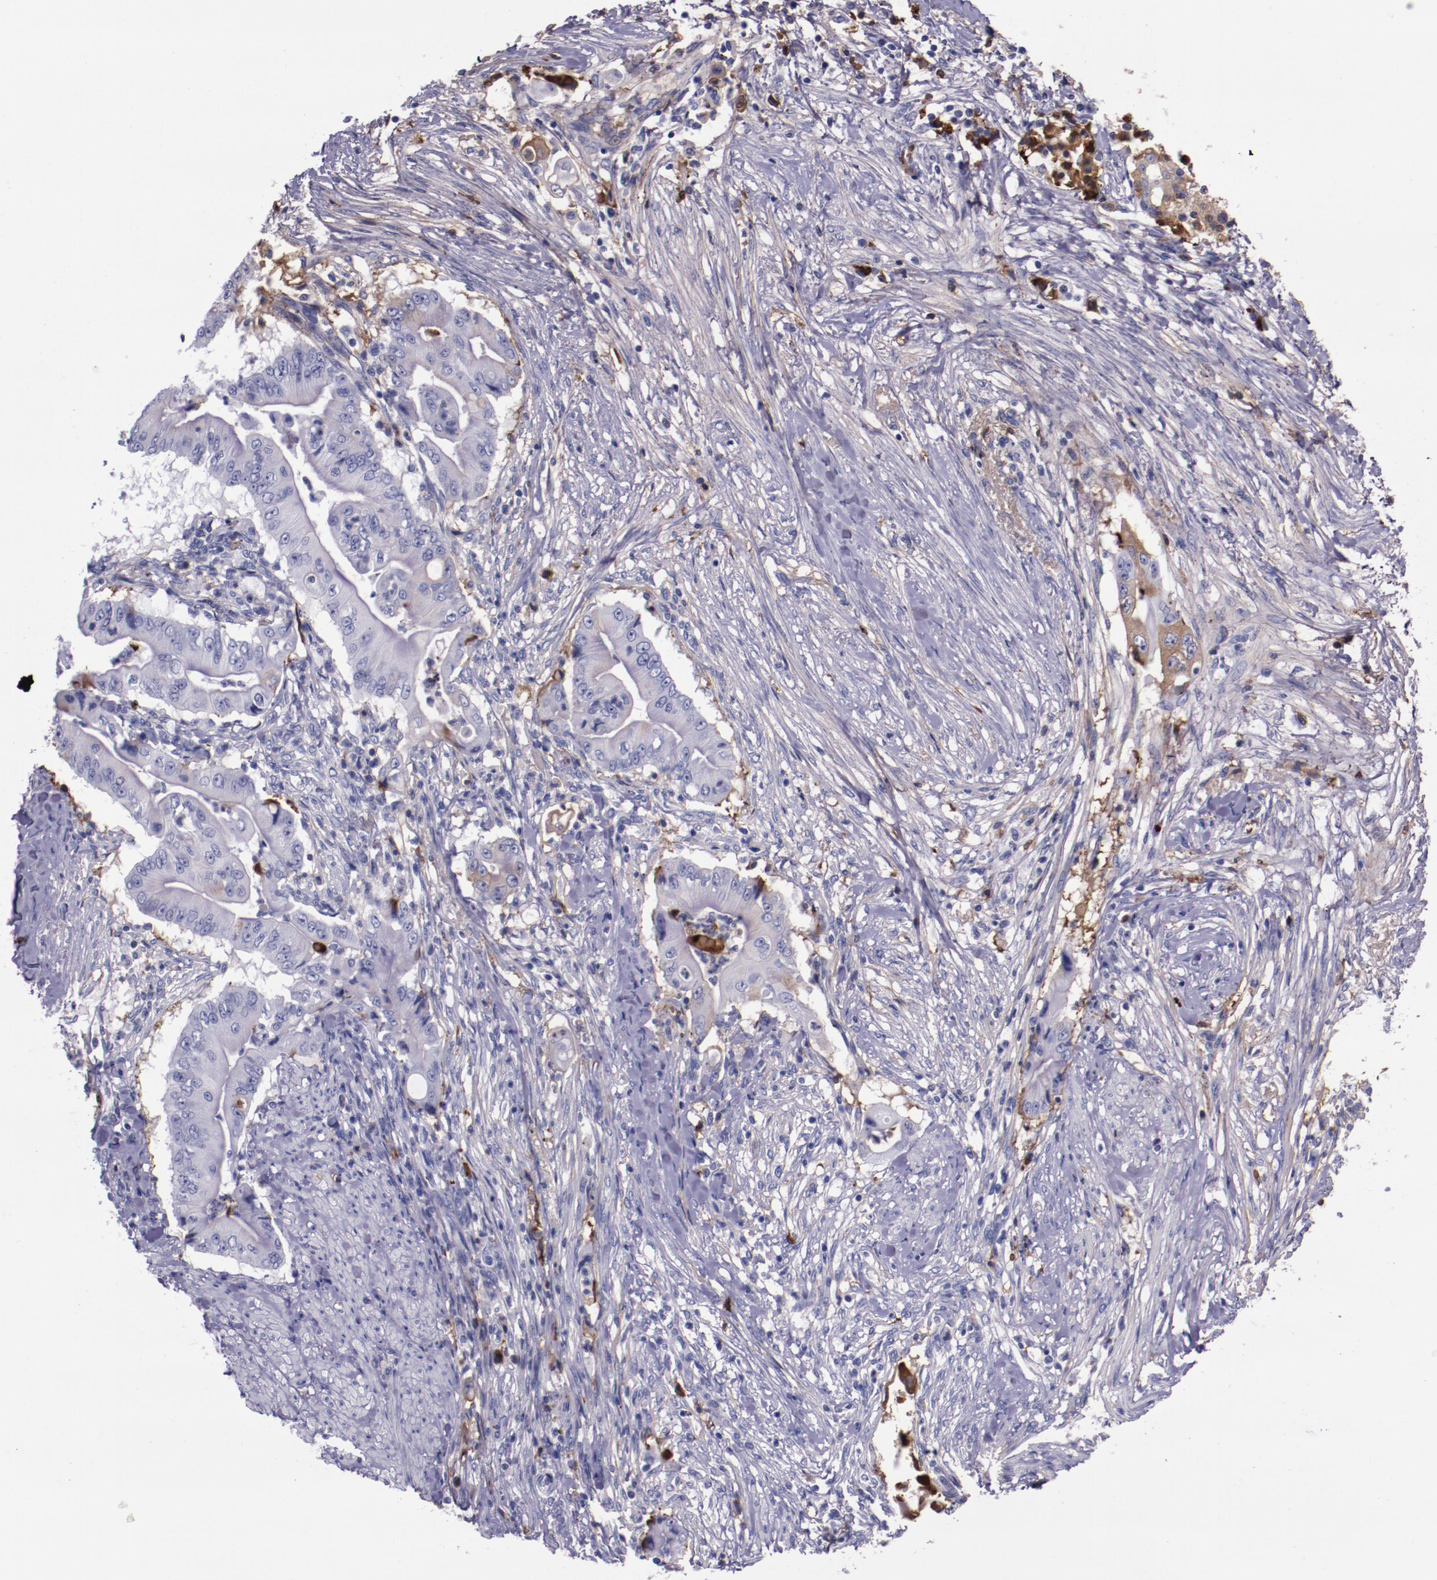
{"staining": {"intensity": "weak", "quantity": "<25%", "location": "cytoplasmic/membranous"}, "tissue": "pancreatic cancer", "cell_type": "Tumor cells", "image_type": "cancer", "snomed": [{"axis": "morphology", "description": "Adenocarcinoma, NOS"}, {"axis": "topography", "description": "Pancreas"}], "caption": "The immunohistochemistry (IHC) image has no significant positivity in tumor cells of pancreatic cancer tissue.", "gene": "APOH", "patient": {"sex": "male", "age": 62}}